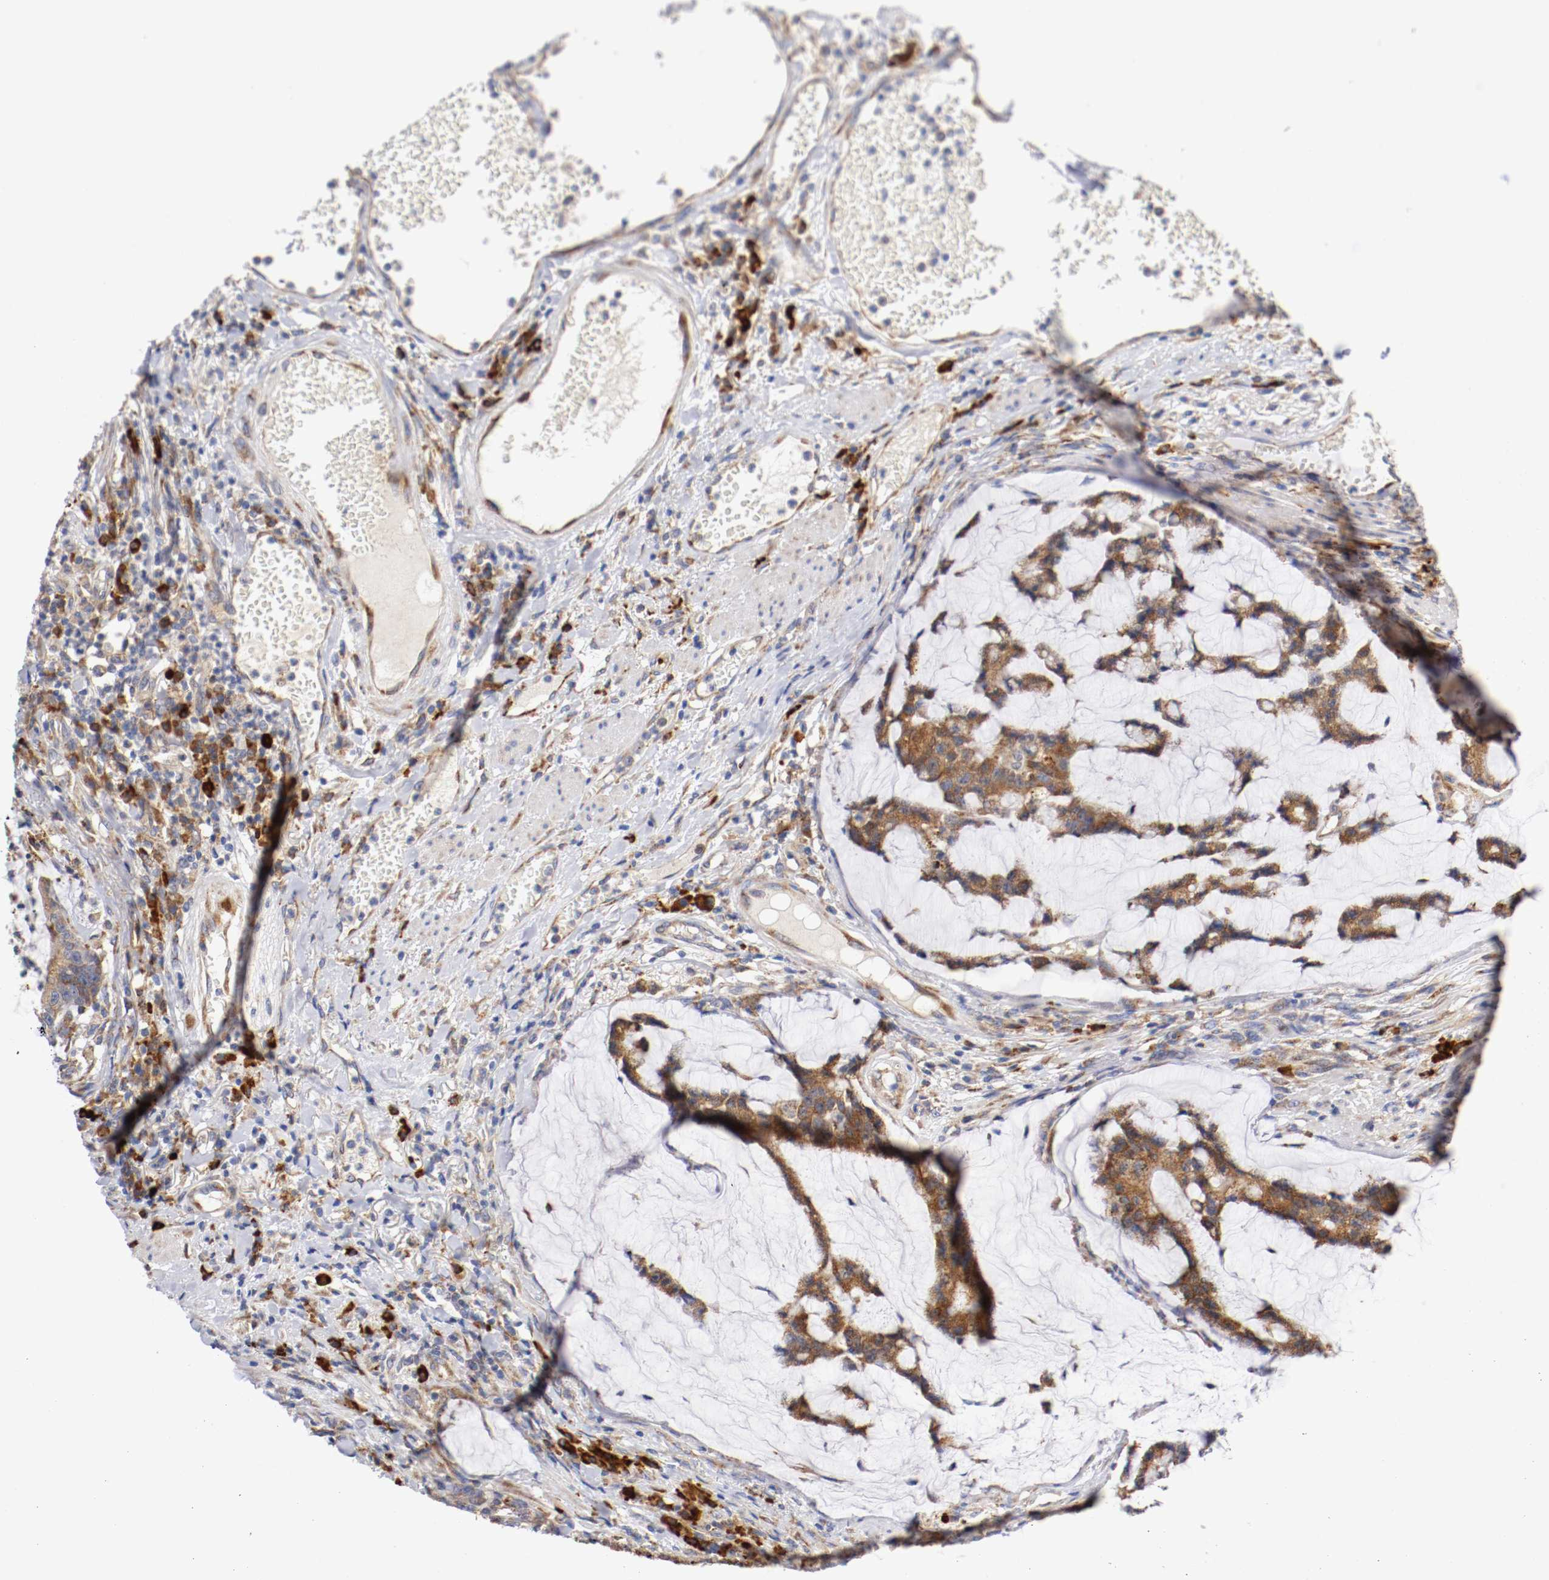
{"staining": {"intensity": "moderate", "quantity": ">75%", "location": "cytoplasmic/membranous"}, "tissue": "colorectal cancer", "cell_type": "Tumor cells", "image_type": "cancer", "snomed": [{"axis": "morphology", "description": "Adenocarcinoma, NOS"}, {"axis": "topography", "description": "Colon"}], "caption": "The image displays immunohistochemical staining of colorectal cancer (adenocarcinoma). There is moderate cytoplasmic/membranous positivity is present in approximately >75% of tumor cells. Immunohistochemistry (ihc) stains the protein of interest in brown and the nuclei are stained blue.", "gene": "TRAF2", "patient": {"sex": "female", "age": 84}}